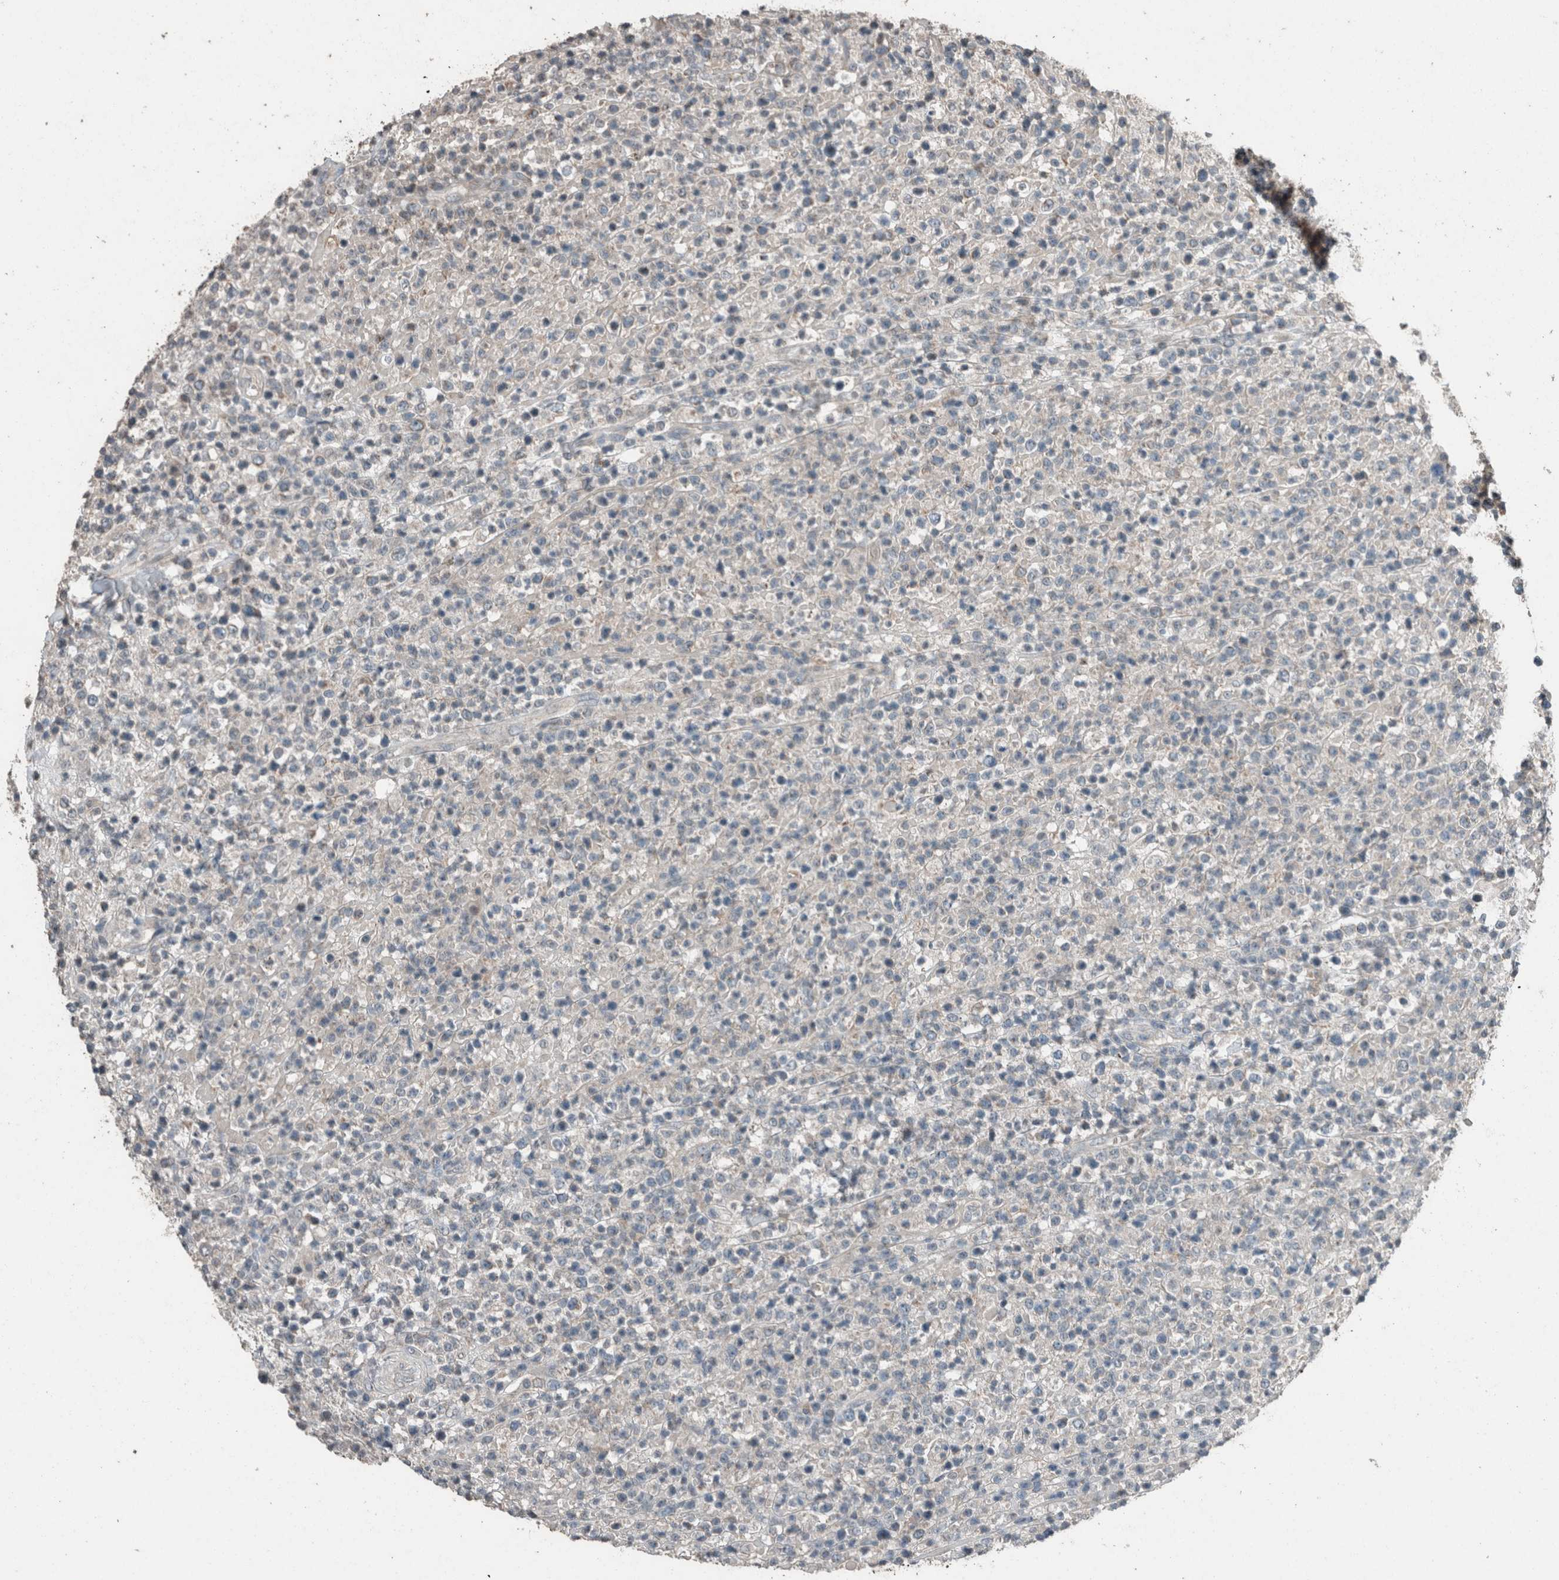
{"staining": {"intensity": "negative", "quantity": "none", "location": "none"}, "tissue": "lymphoma", "cell_type": "Tumor cells", "image_type": "cancer", "snomed": [{"axis": "morphology", "description": "Malignant lymphoma, non-Hodgkin's type, High grade"}, {"axis": "topography", "description": "Colon"}], "caption": "Tumor cells are negative for protein expression in human lymphoma.", "gene": "ACVR2B", "patient": {"sex": "female", "age": 53}}